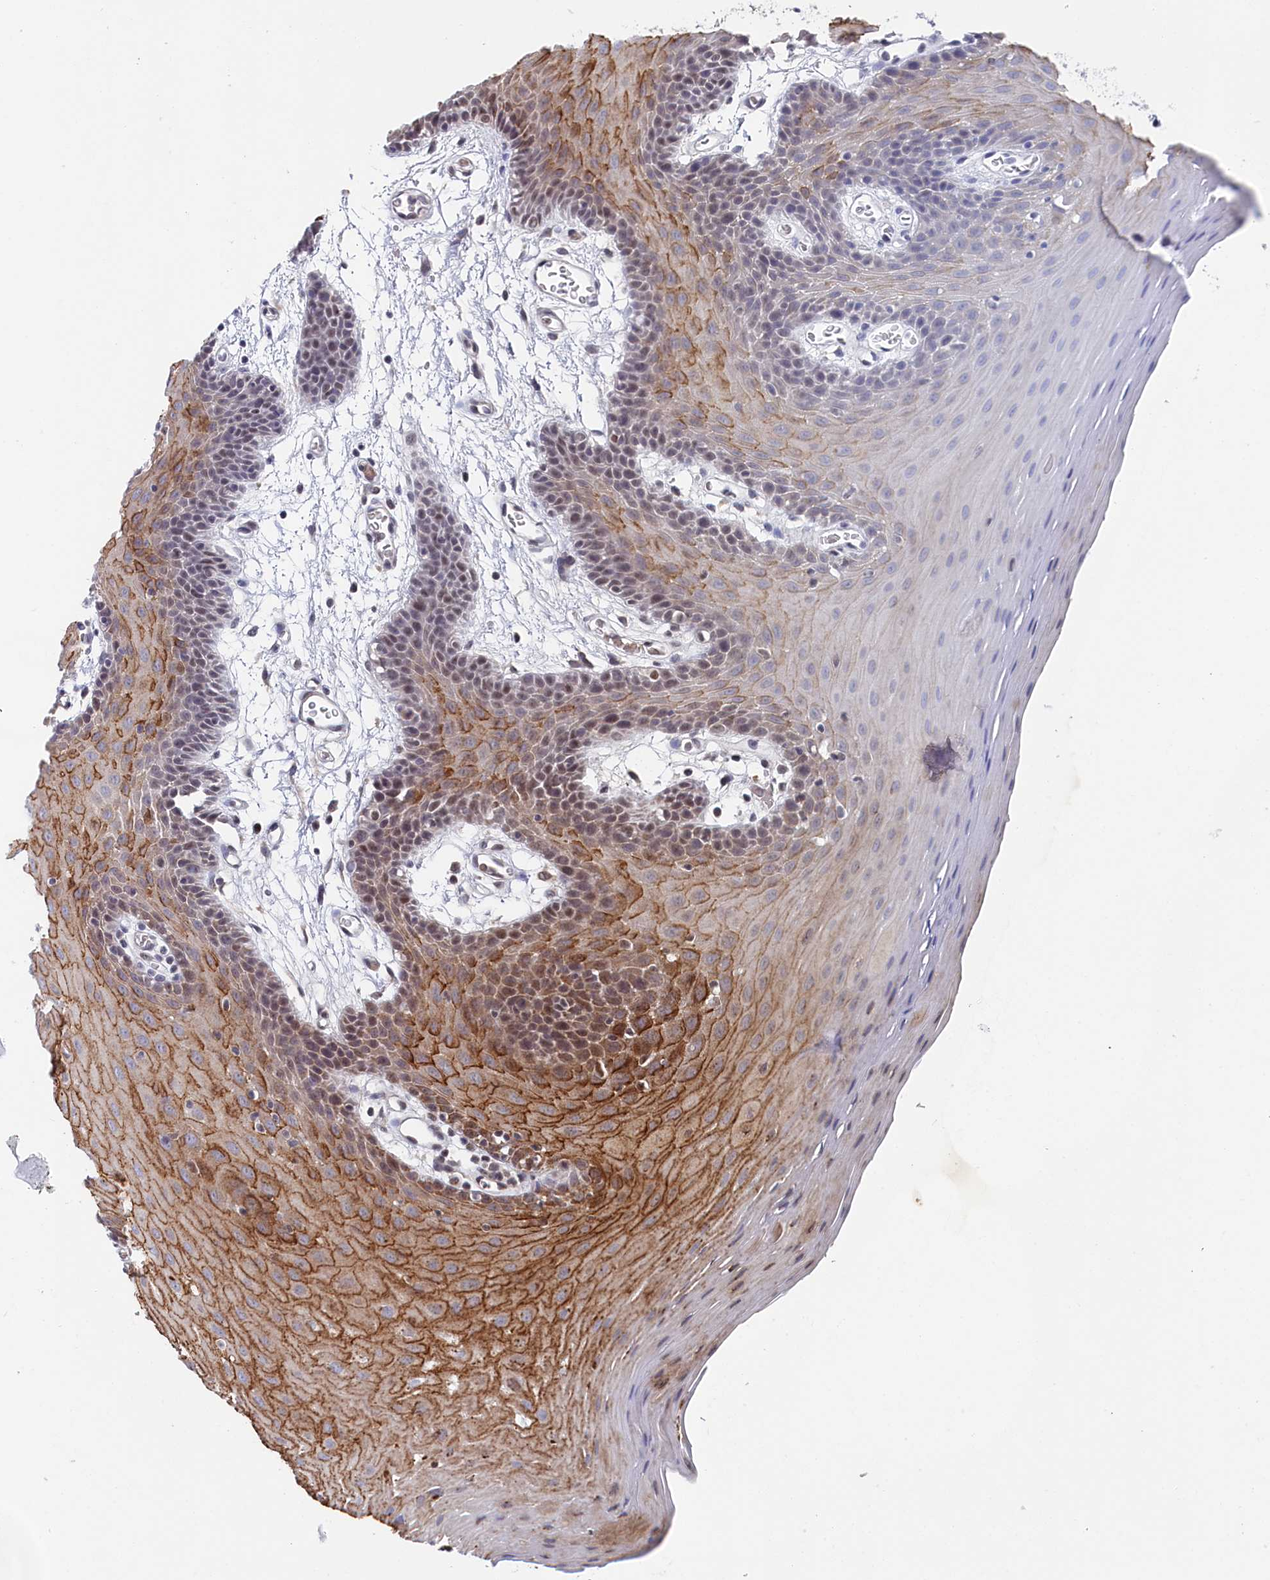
{"staining": {"intensity": "moderate", "quantity": "25%-75%", "location": "cytoplasmic/membranous"}, "tissue": "oral mucosa", "cell_type": "Squamous epithelial cells", "image_type": "normal", "snomed": [{"axis": "morphology", "description": "Normal tissue, NOS"}, {"axis": "topography", "description": "Skeletal muscle"}, {"axis": "topography", "description": "Oral tissue"}, {"axis": "topography", "description": "Salivary gland"}, {"axis": "topography", "description": "Peripheral nerve tissue"}], "caption": "Immunohistochemical staining of unremarkable human oral mucosa demonstrates moderate cytoplasmic/membranous protein expression in about 25%-75% of squamous epithelial cells.", "gene": "TIGD4", "patient": {"sex": "male", "age": 54}}